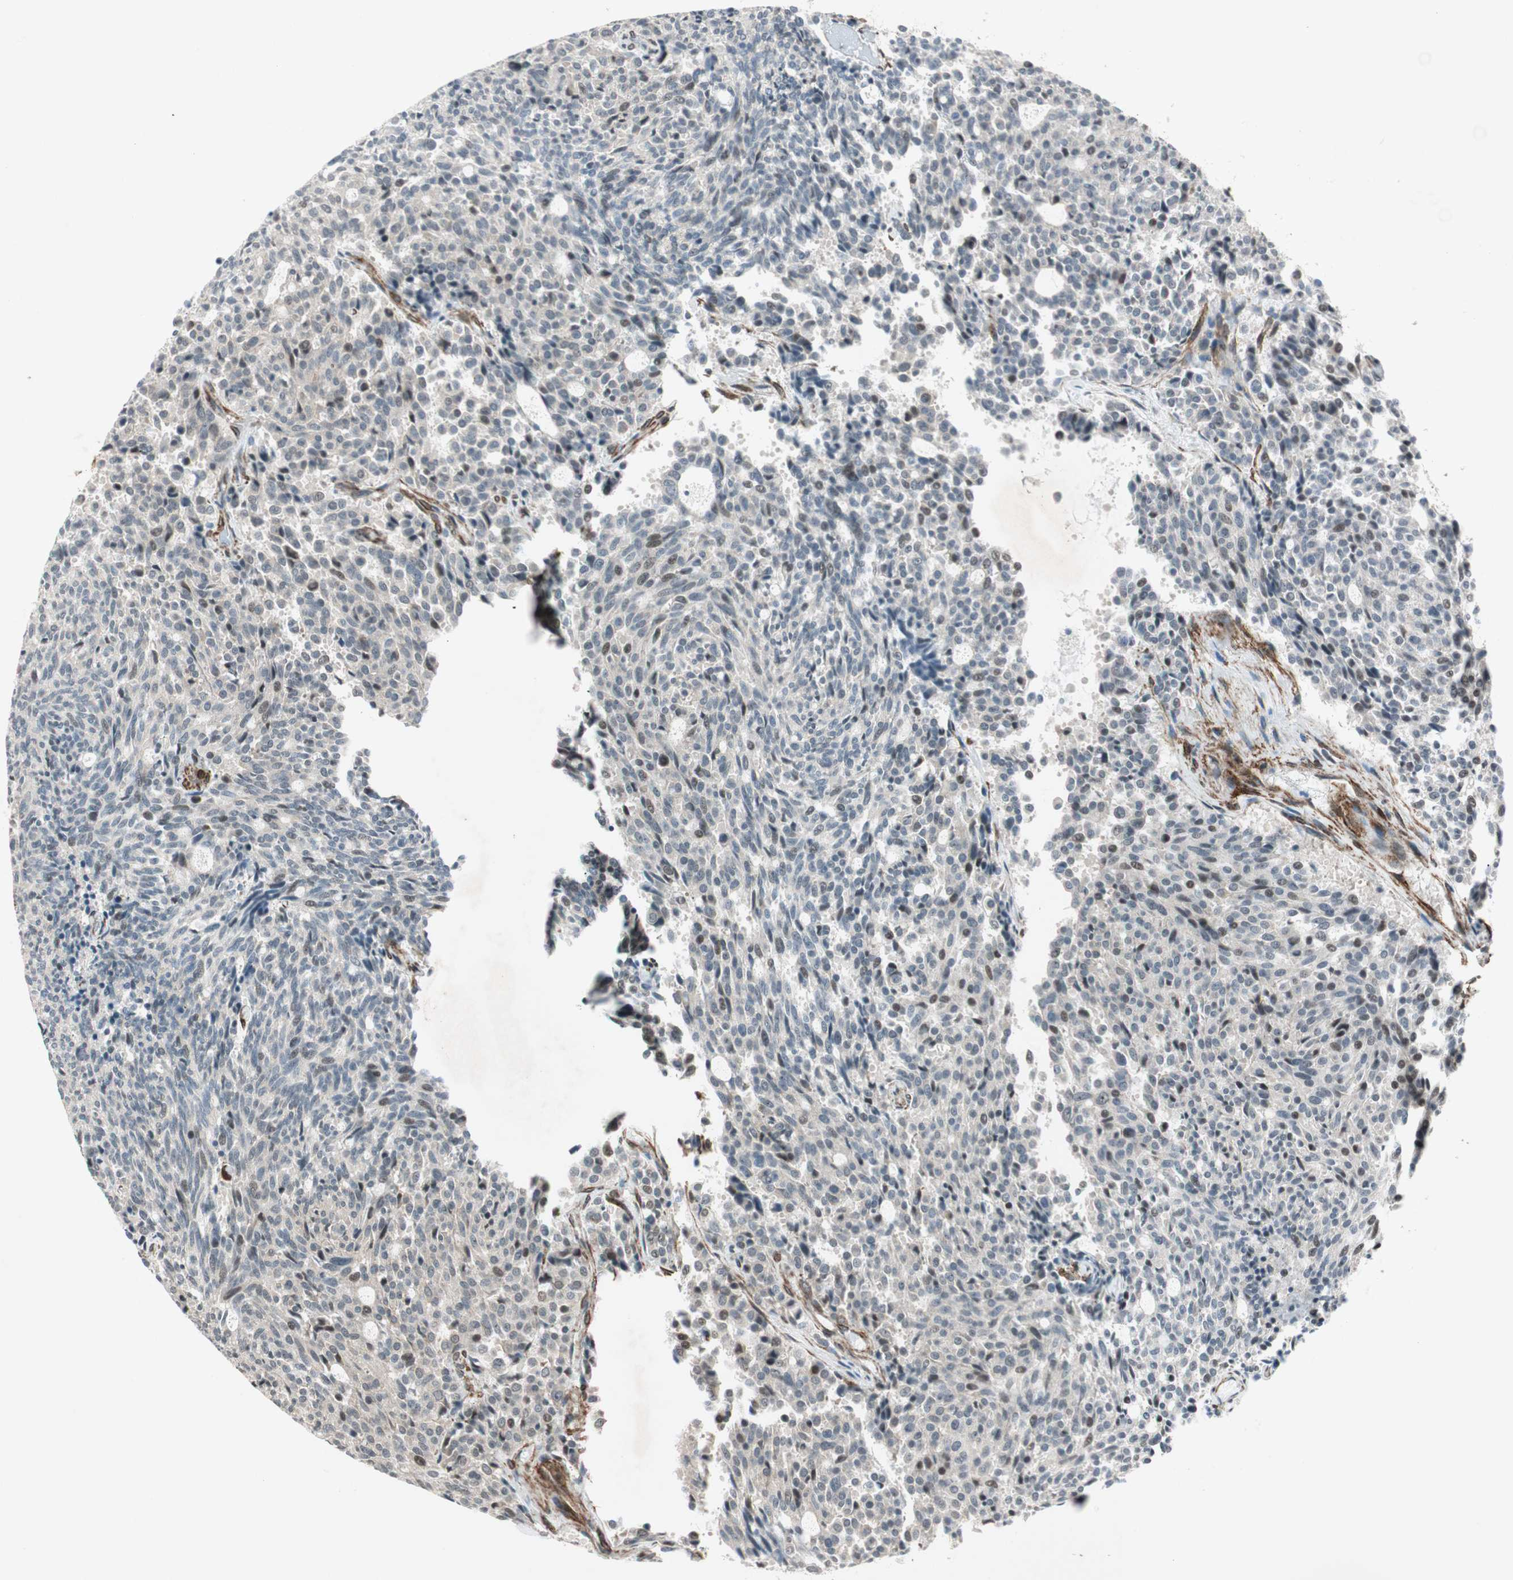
{"staining": {"intensity": "weak", "quantity": "<25%", "location": "nuclear"}, "tissue": "carcinoid", "cell_type": "Tumor cells", "image_type": "cancer", "snomed": [{"axis": "morphology", "description": "Carcinoid, malignant, NOS"}, {"axis": "topography", "description": "Pancreas"}], "caption": "An immunohistochemistry photomicrograph of carcinoid is shown. There is no staining in tumor cells of carcinoid.", "gene": "CDK19", "patient": {"sex": "female", "age": 54}}